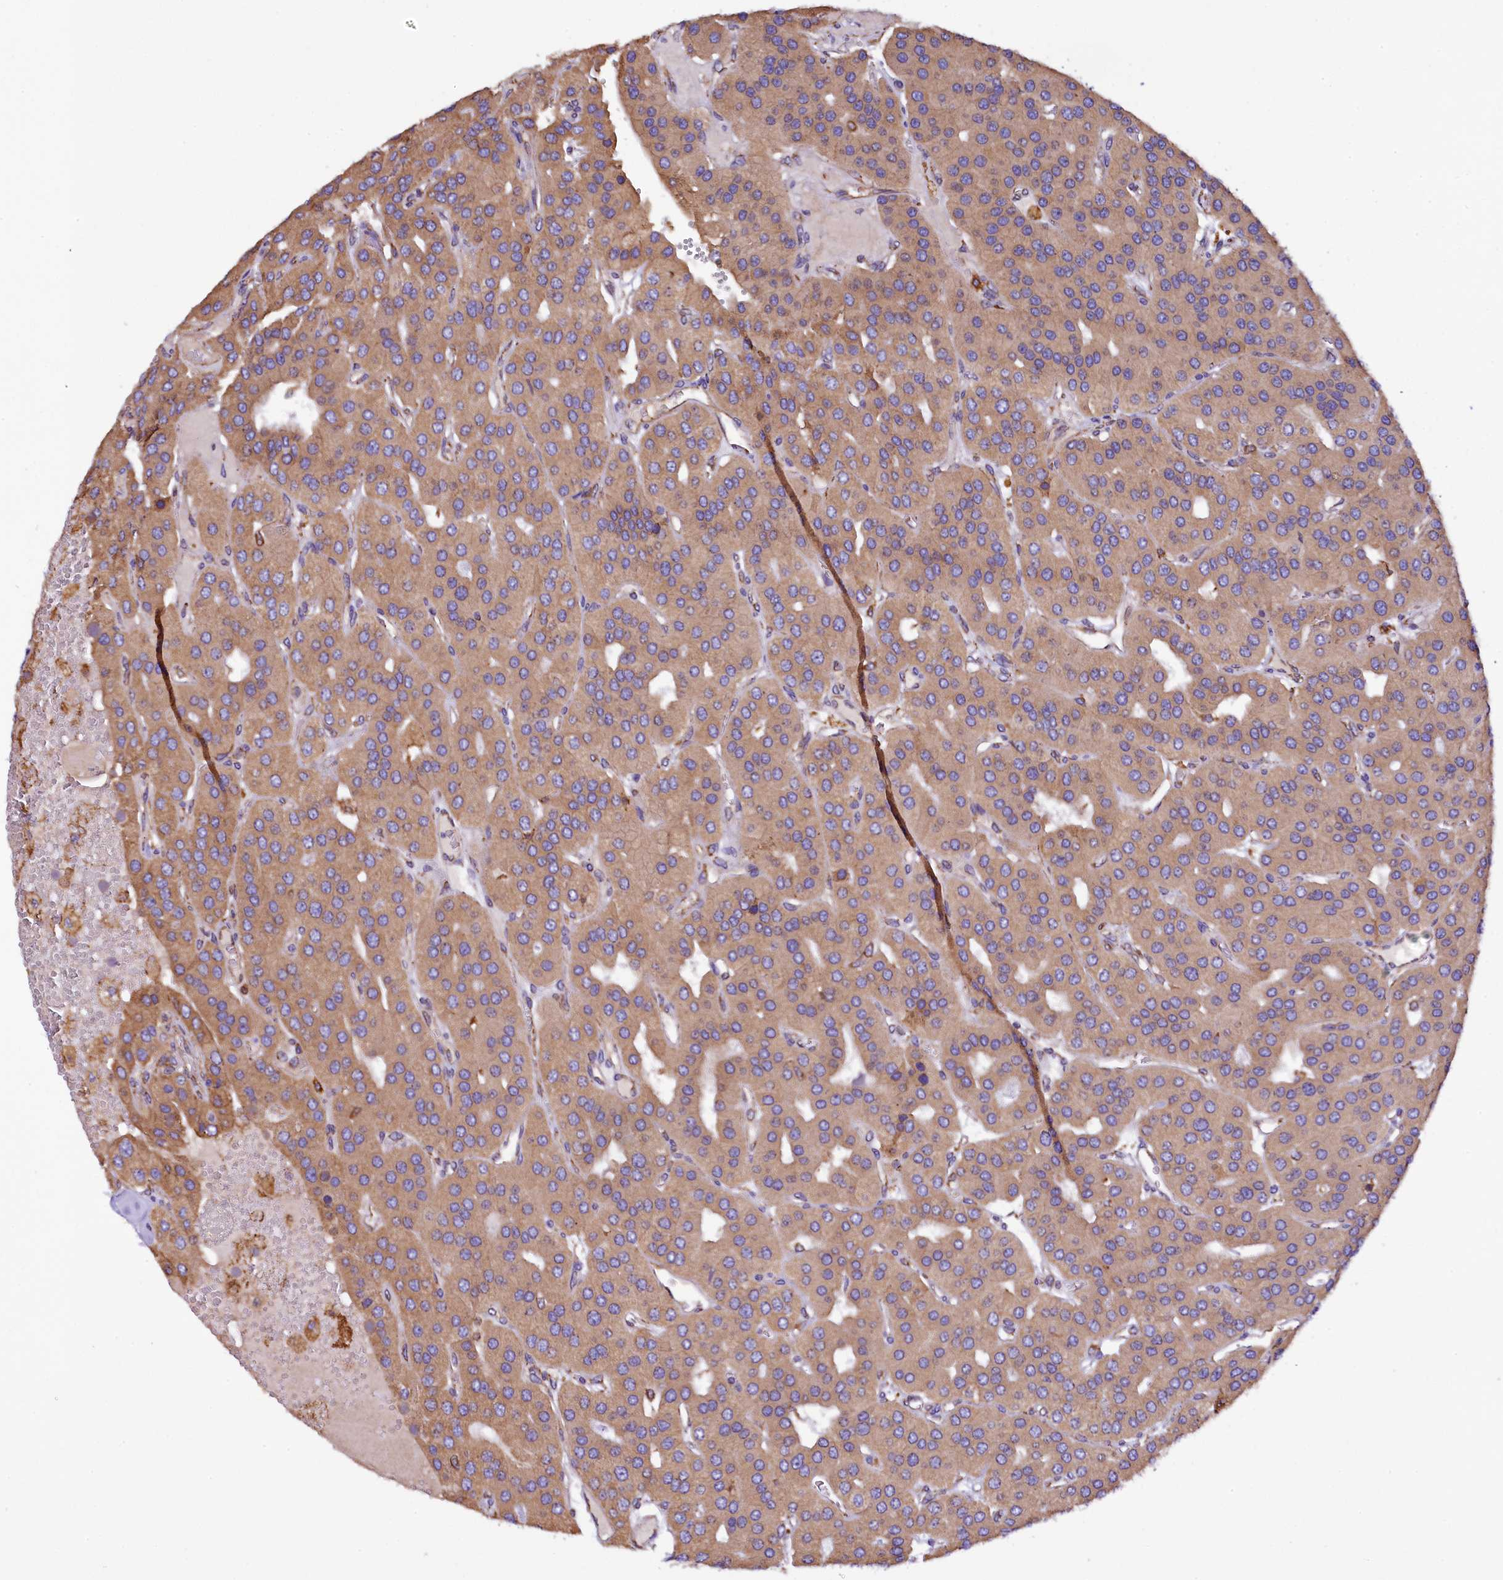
{"staining": {"intensity": "weak", "quantity": ">75%", "location": "cytoplasmic/membranous"}, "tissue": "parathyroid gland", "cell_type": "Glandular cells", "image_type": "normal", "snomed": [{"axis": "morphology", "description": "Normal tissue, NOS"}, {"axis": "morphology", "description": "Adenoma, NOS"}, {"axis": "topography", "description": "Parathyroid gland"}], "caption": "An image of human parathyroid gland stained for a protein demonstrates weak cytoplasmic/membranous brown staining in glandular cells. (brown staining indicates protein expression, while blue staining denotes nuclei).", "gene": "CAPS2", "patient": {"sex": "female", "age": 86}}